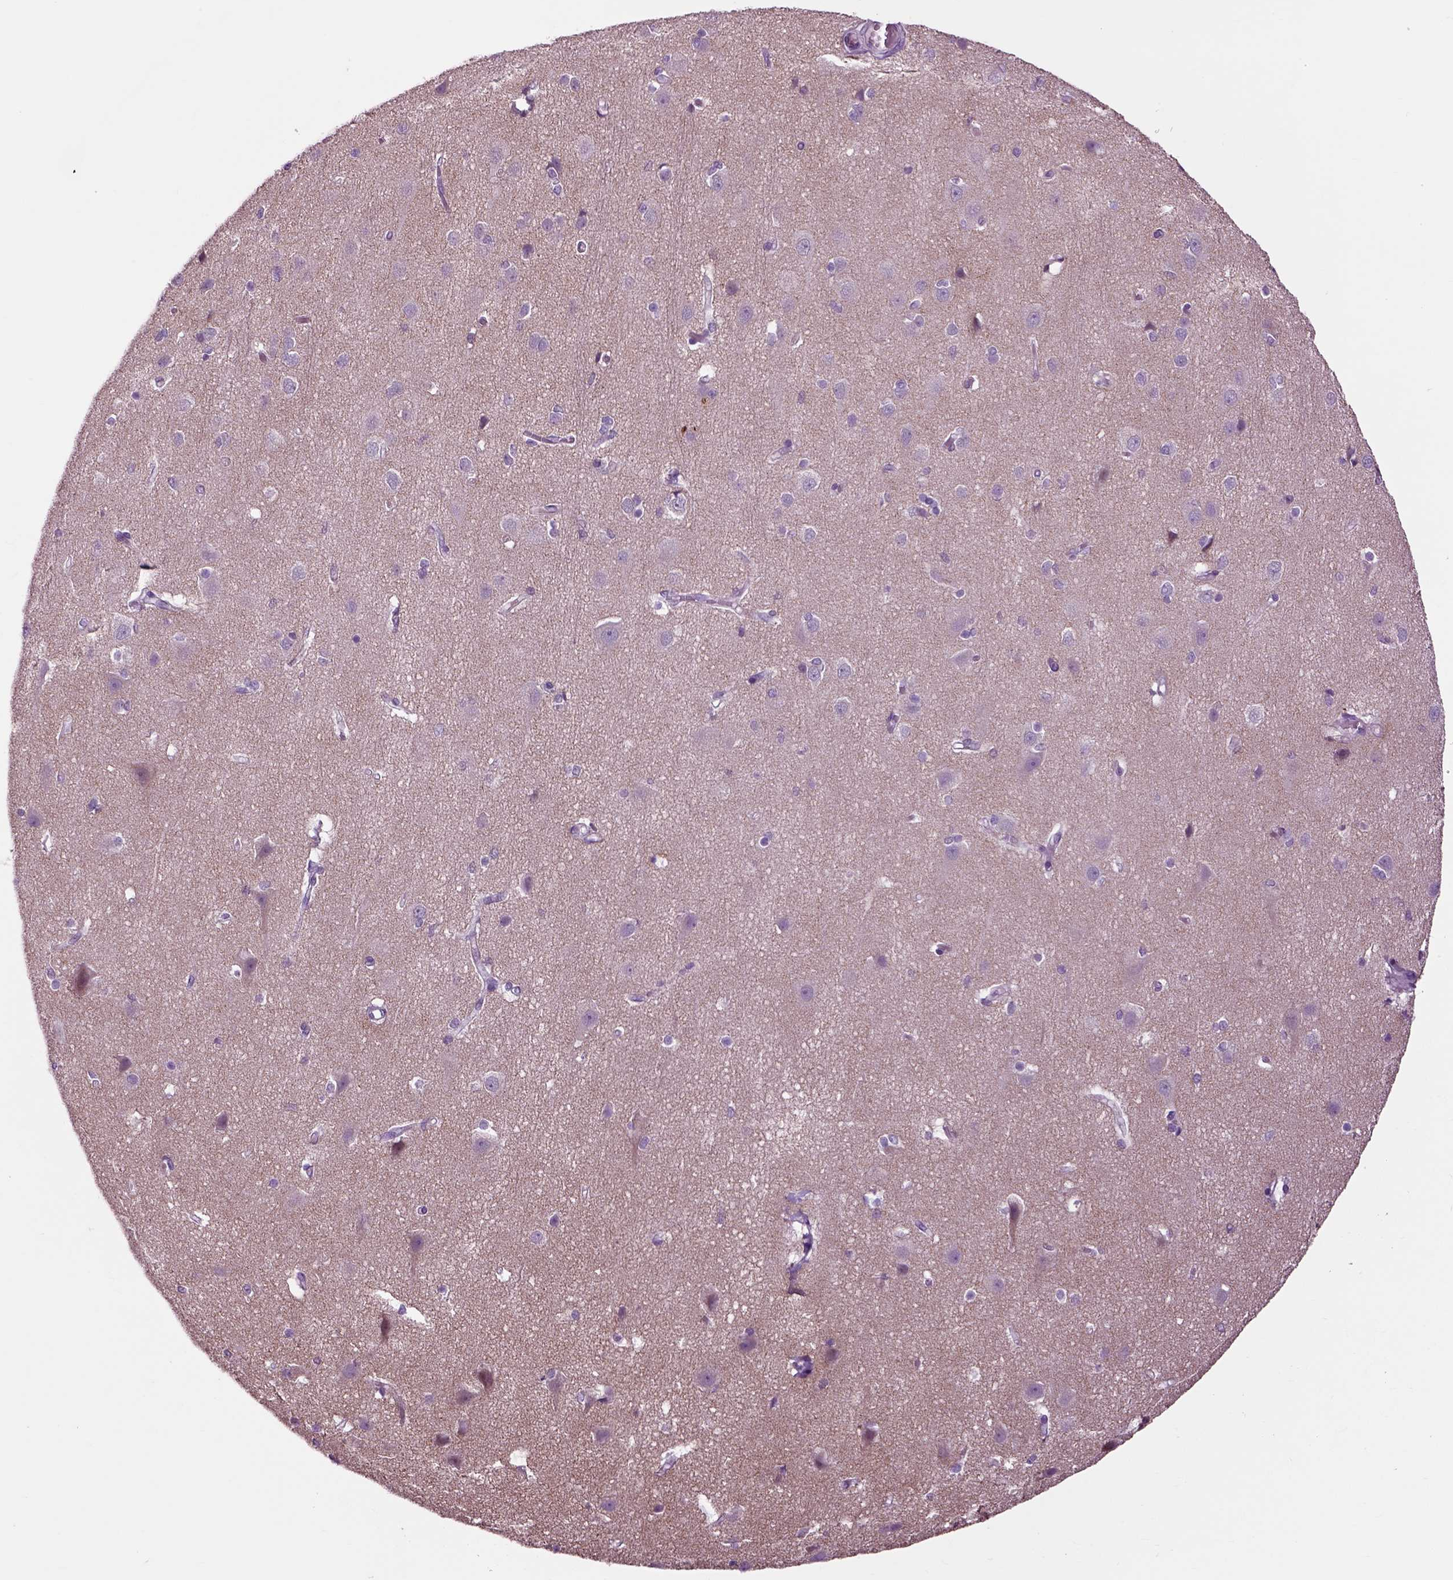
{"staining": {"intensity": "negative", "quantity": "none", "location": "none"}, "tissue": "cerebral cortex", "cell_type": "Endothelial cells", "image_type": "normal", "snomed": [{"axis": "morphology", "description": "Normal tissue, NOS"}, {"axis": "topography", "description": "Cerebral cortex"}], "caption": "A photomicrograph of human cerebral cortex is negative for staining in endothelial cells. The staining is performed using DAB brown chromogen with nuclei counter-stained in using hematoxylin.", "gene": "ARHGAP11A", "patient": {"sex": "male", "age": 37}}